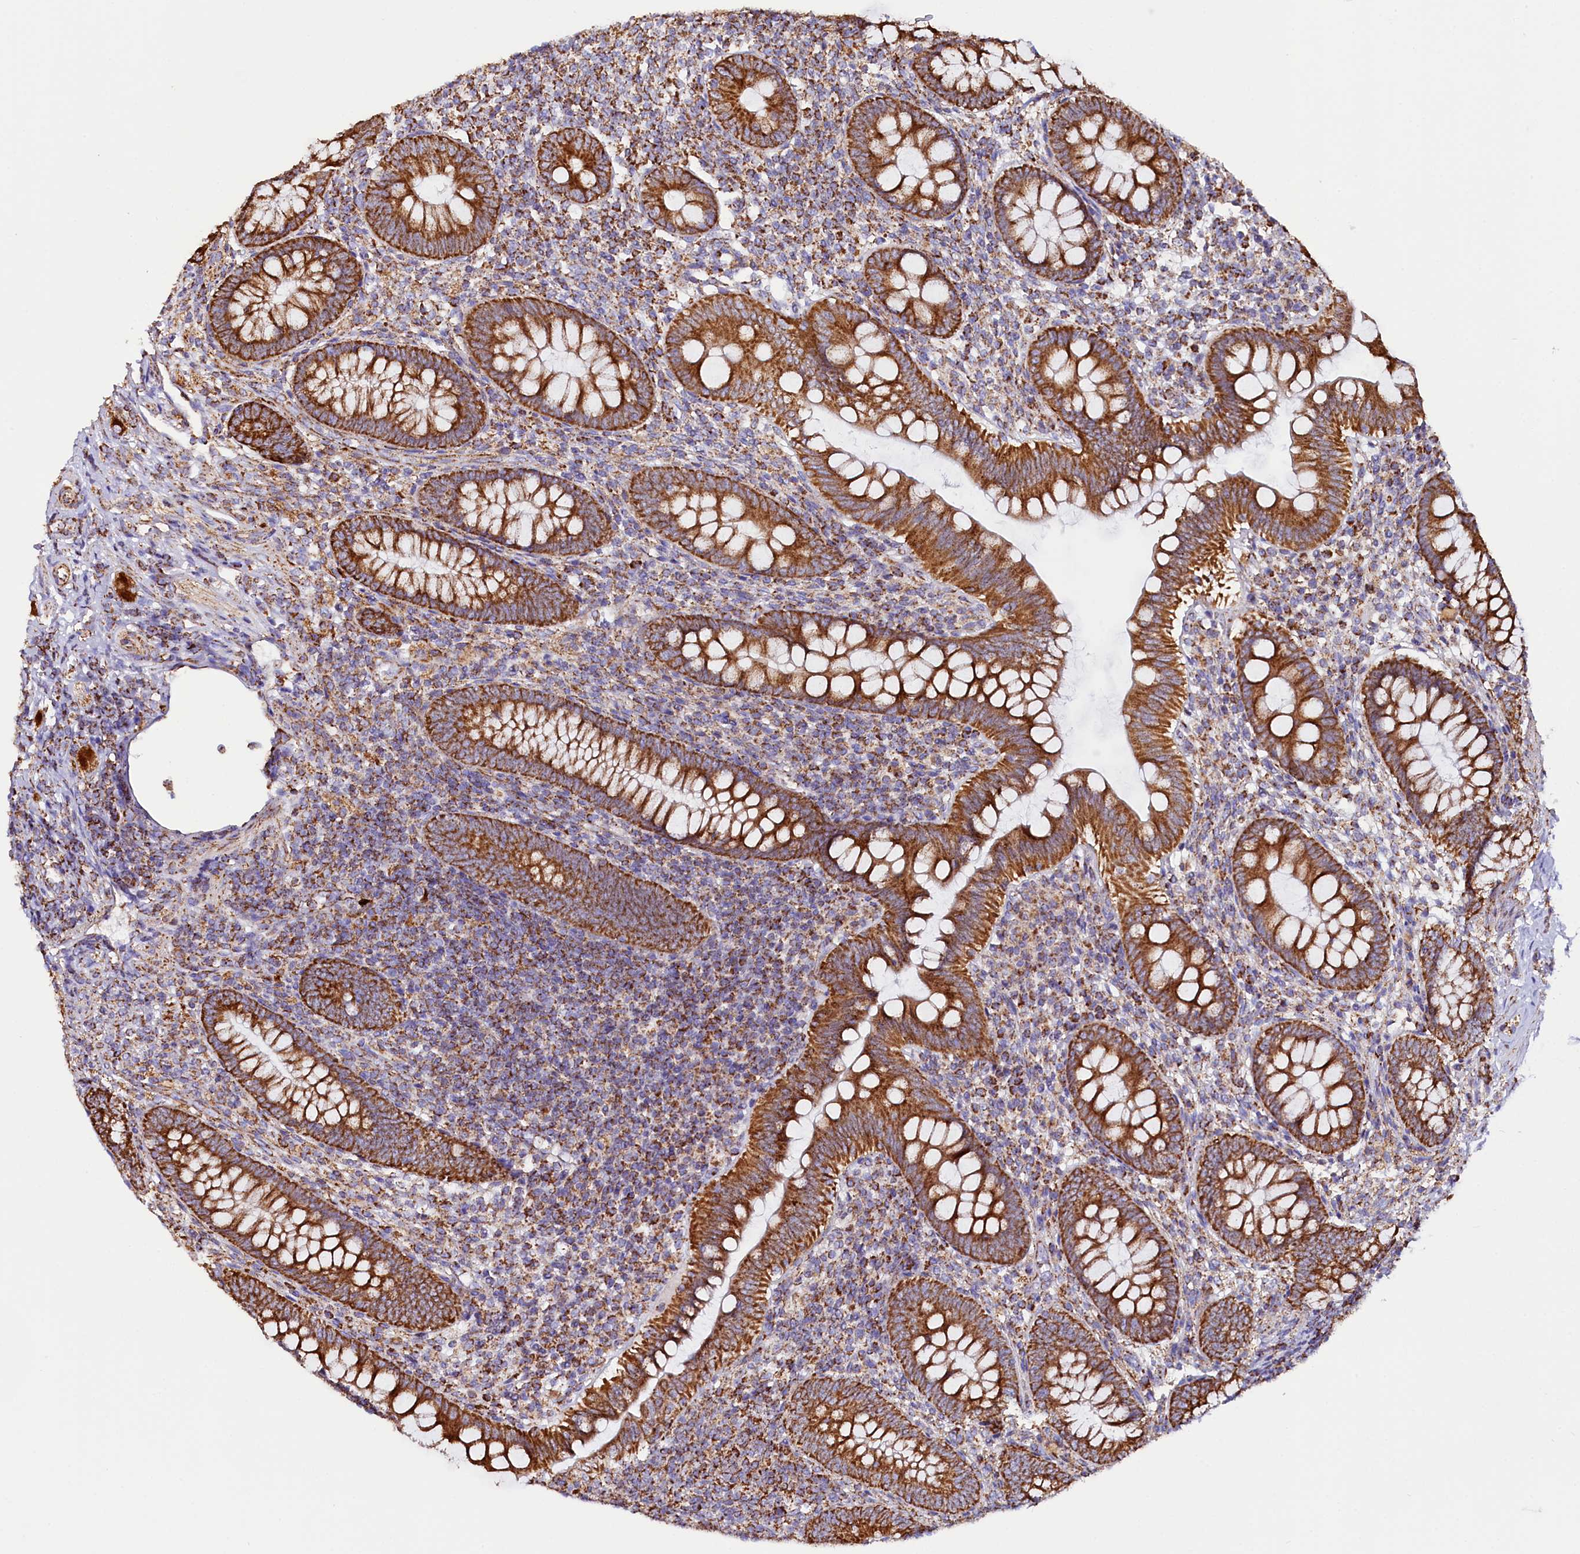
{"staining": {"intensity": "strong", "quantity": ">75%", "location": "cytoplasmic/membranous"}, "tissue": "appendix", "cell_type": "Glandular cells", "image_type": "normal", "snomed": [{"axis": "morphology", "description": "Normal tissue, NOS"}, {"axis": "topography", "description": "Appendix"}], "caption": "Immunohistochemical staining of benign appendix shows strong cytoplasmic/membranous protein positivity in approximately >75% of glandular cells.", "gene": "APLP2", "patient": {"sex": "male", "age": 14}}